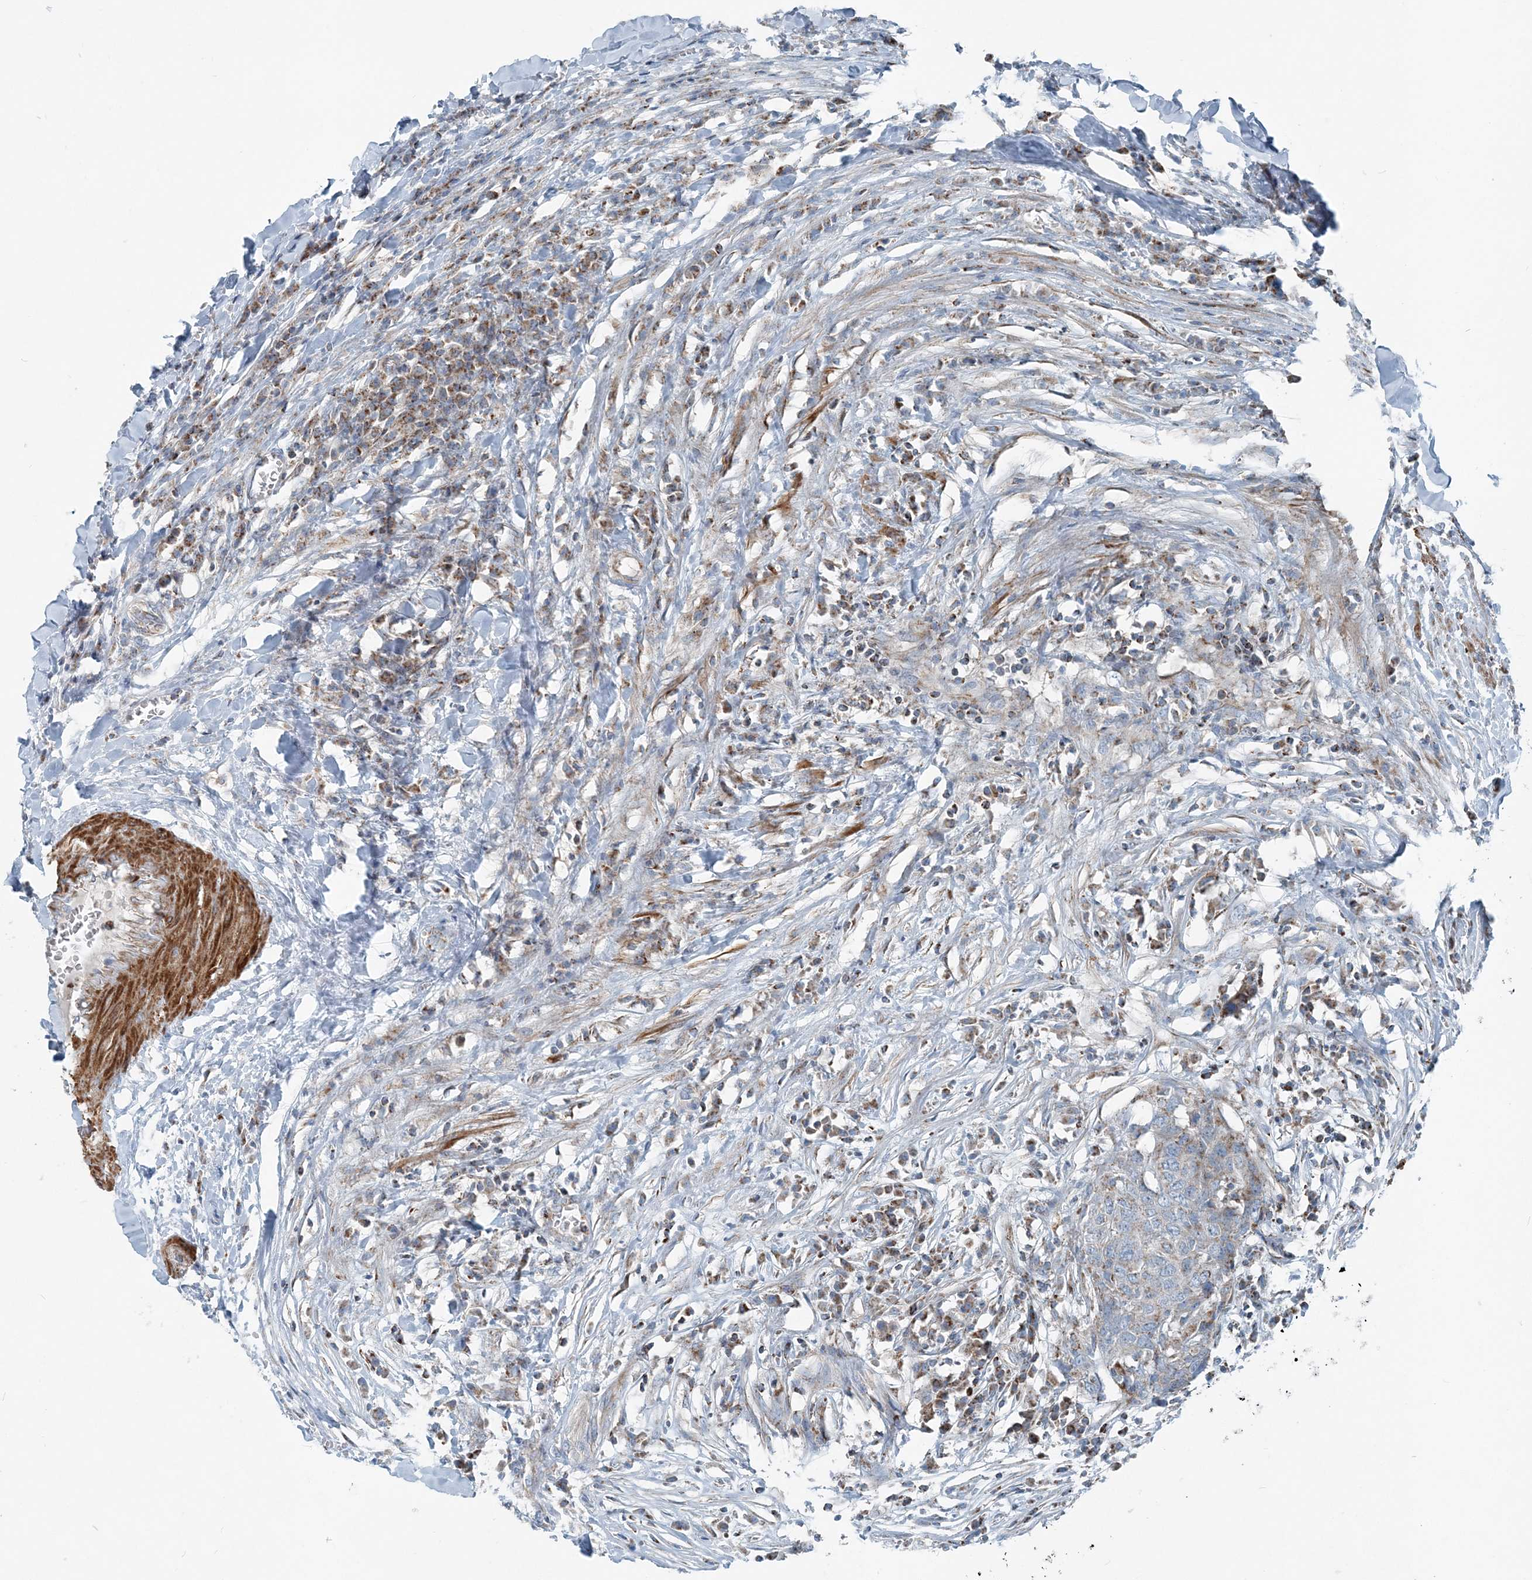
{"staining": {"intensity": "weak", "quantity": "<25%", "location": "cytoplasmic/membranous"}, "tissue": "head and neck cancer", "cell_type": "Tumor cells", "image_type": "cancer", "snomed": [{"axis": "morphology", "description": "Squamous cell carcinoma, NOS"}, {"axis": "topography", "description": "Head-Neck"}], "caption": "High magnification brightfield microscopy of head and neck cancer stained with DAB (brown) and counterstained with hematoxylin (blue): tumor cells show no significant positivity. (Immunohistochemistry (ihc), brightfield microscopy, high magnification).", "gene": "INTU", "patient": {"sex": "male", "age": 66}}